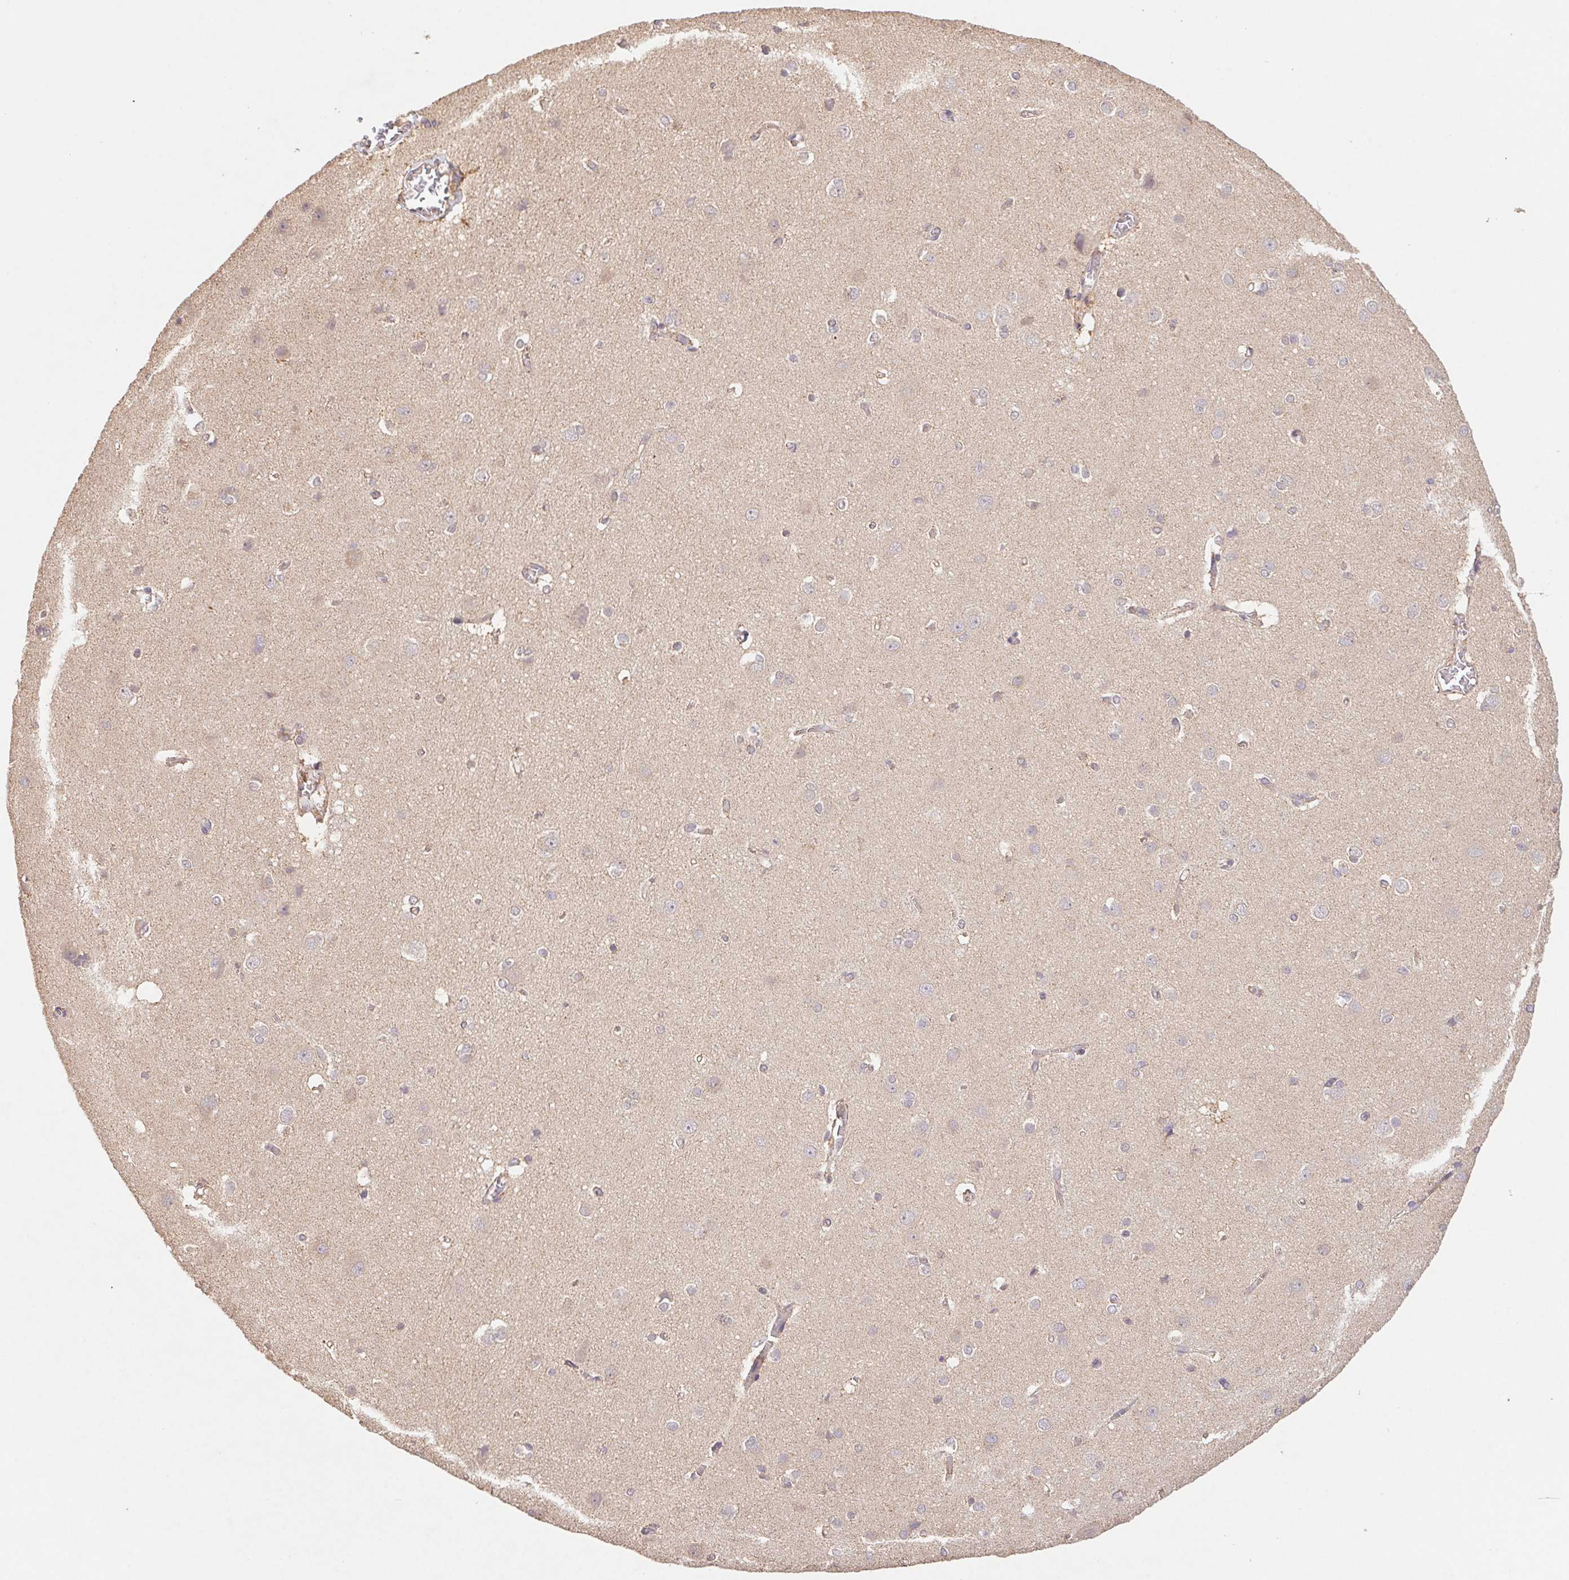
{"staining": {"intensity": "weak", "quantity": "25%-75%", "location": "cytoplasmic/membranous"}, "tissue": "cerebral cortex", "cell_type": "Endothelial cells", "image_type": "normal", "snomed": [{"axis": "morphology", "description": "Normal tissue, NOS"}, {"axis": "topography", "description": "Cerebral cortex"}], "caption": "Immunohistochemistry micrograph of unremarkable human cerebral cortex stained for a protein (brown), which displays low levels of weak cytoplasmic/membranous positivity in approximately 25%-75% of endothelial cells.", "gene": "RAB11A", "patient": {"sex": "male", "age": 37}}